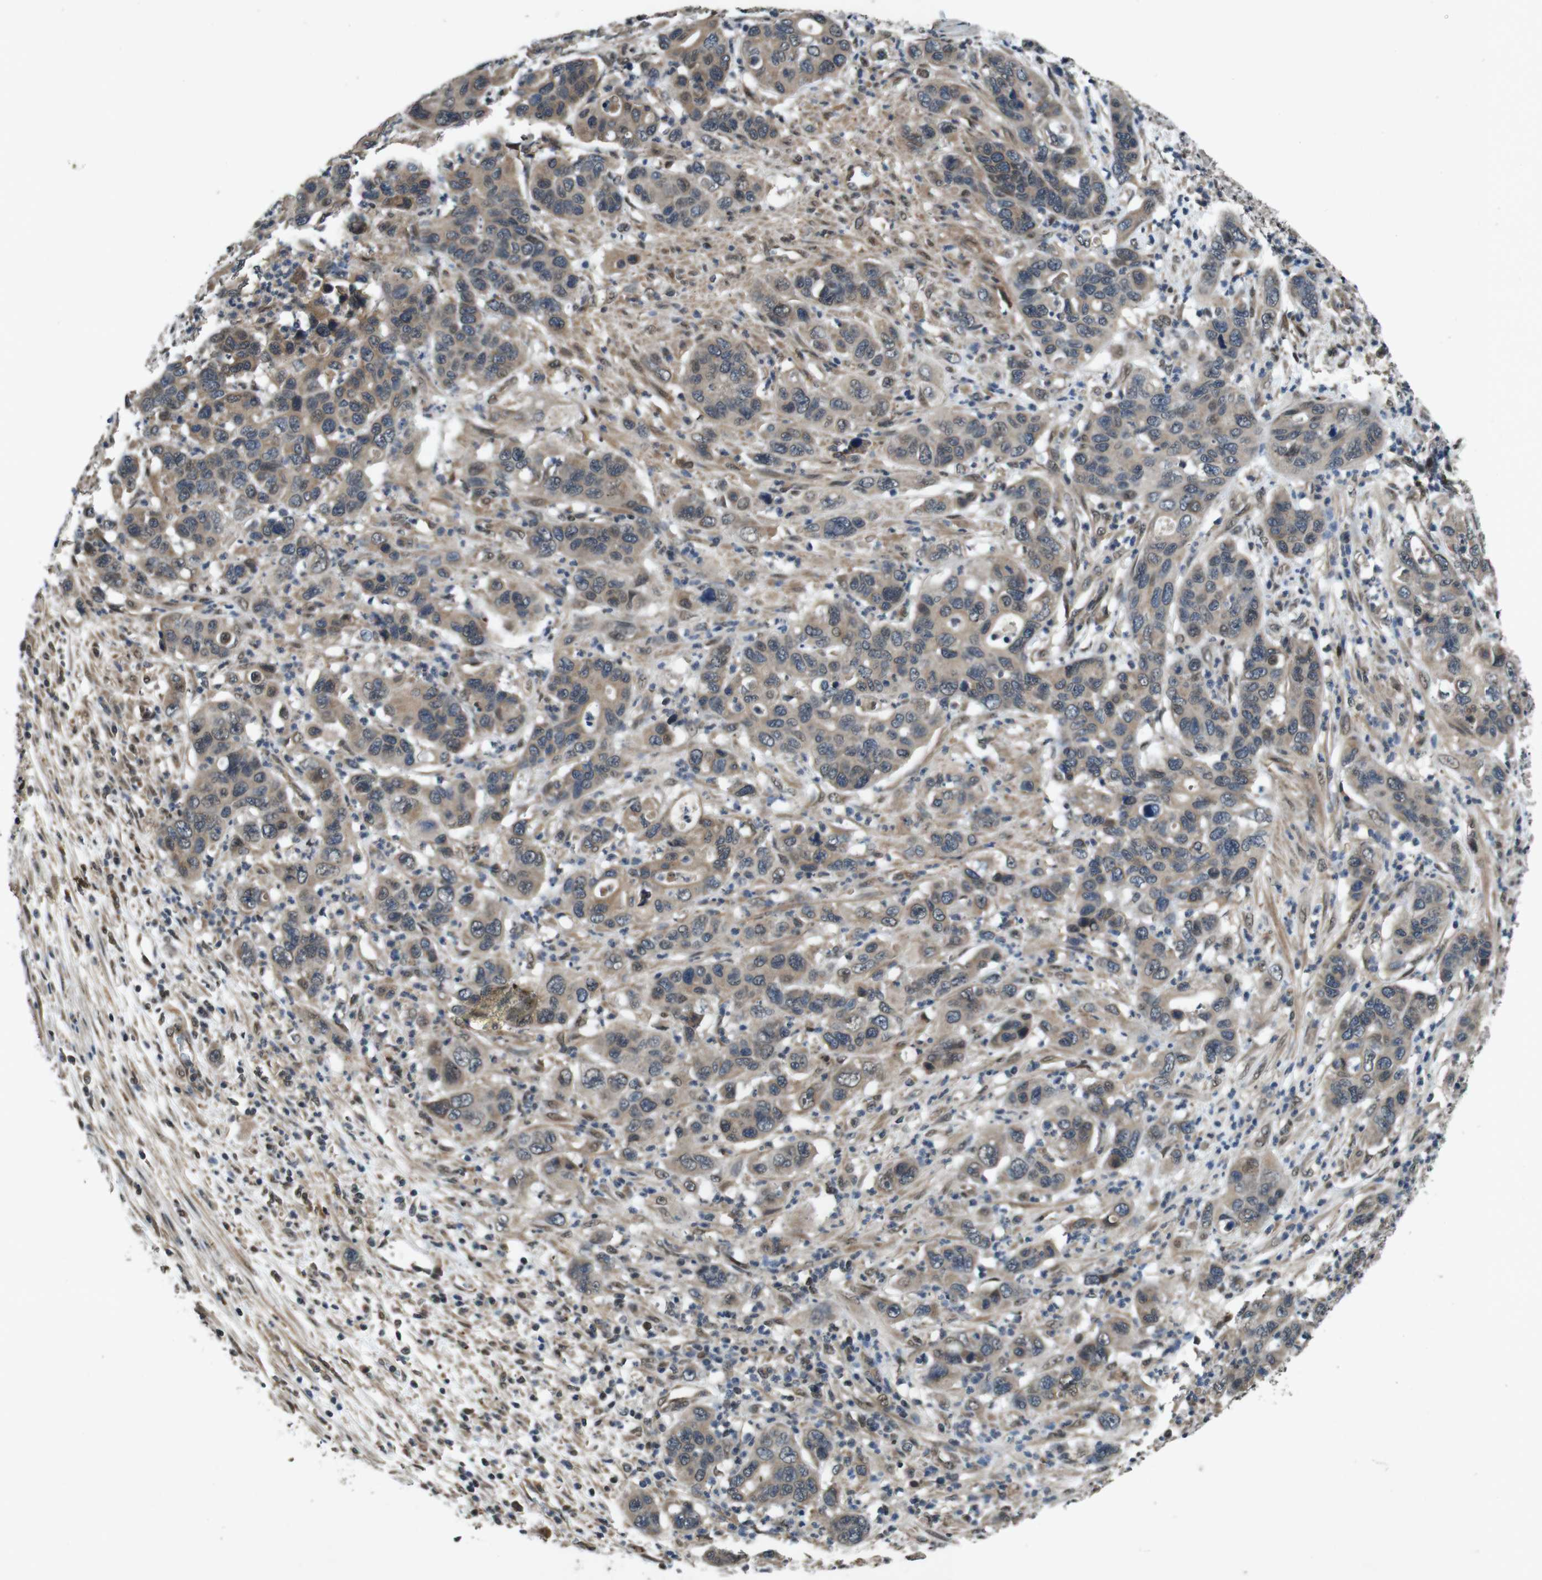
{"staining": {"intensity": "weak", "quantity": ">75%", "location": "cytoplasmic/membranous"}, "tissue": "pancreatic cancer", "cell_type": "Tumor cells", "image_type": "cancer", "snomed": [{"axis": "morphology", "description": "Adenocarcinoma, NOS"}, {"axis": "topography", "description": "Pancreas"}], "caption": "Pancreatic cancer (adenocarcinoma) stained with immunohistochemistry (IHC) displays weak cytoplasmic/membranous expression in approximately >75% of tumor cells.", "gene": "SOCS1", "patient": {"sex": "female", "age": 71}}